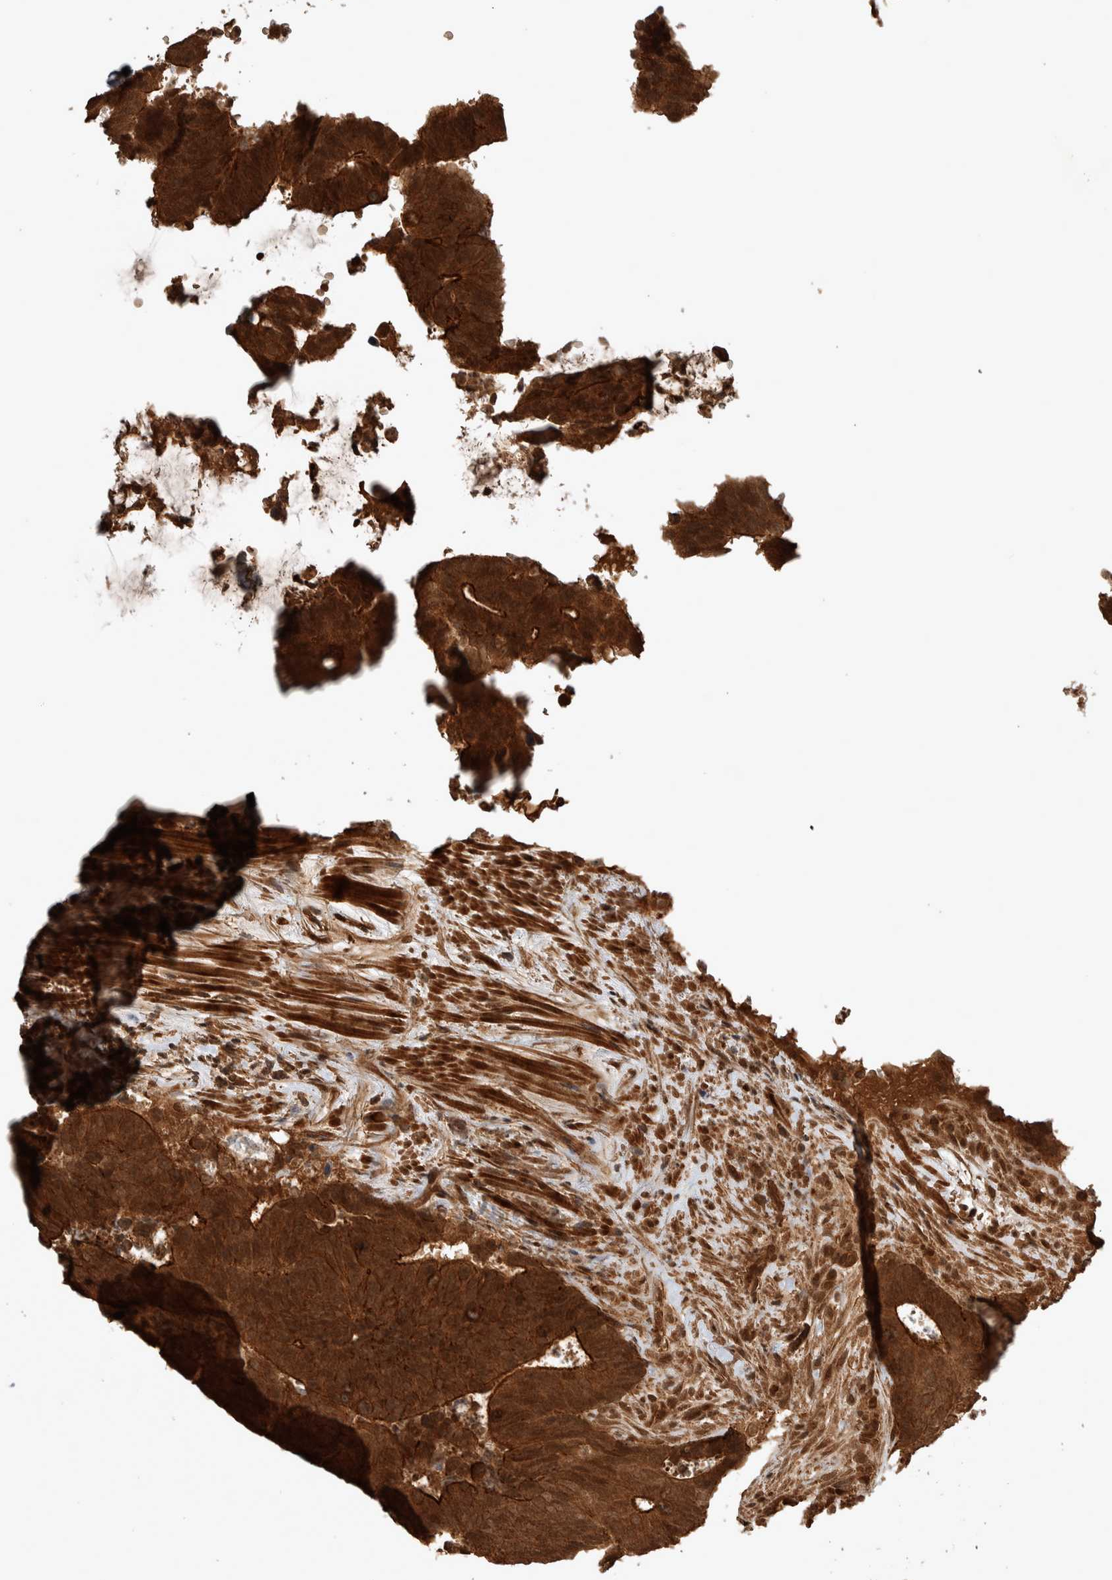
{"staining": {"intensity": "moderate", "quantity": ">75%", "location": "cytoplasmic/membranous"}, "tissue": "colorectal cancer", "cell_type": "Tumor cells", "image_type": "cancer", "snomed": [{"axis": "morphology", "description": "Adenocarcinoma, NOS"}, {"axis": "topography", "description": "Colon"}], "caption": "Immunohistochemical staining of colorectal cancer (adenocarcinoma) shows medium levels of moderate cytoplasmic/membranous protein positivity in about >75% of tumor cells. Using DAB (3,3'-diaminobenzidine) (brown) and hematoxylin (blue) stains, captured at high magnification using brightfield microscopy.", "gene": "CNTROB", "patient": {"sex": "male", "age": 56}}